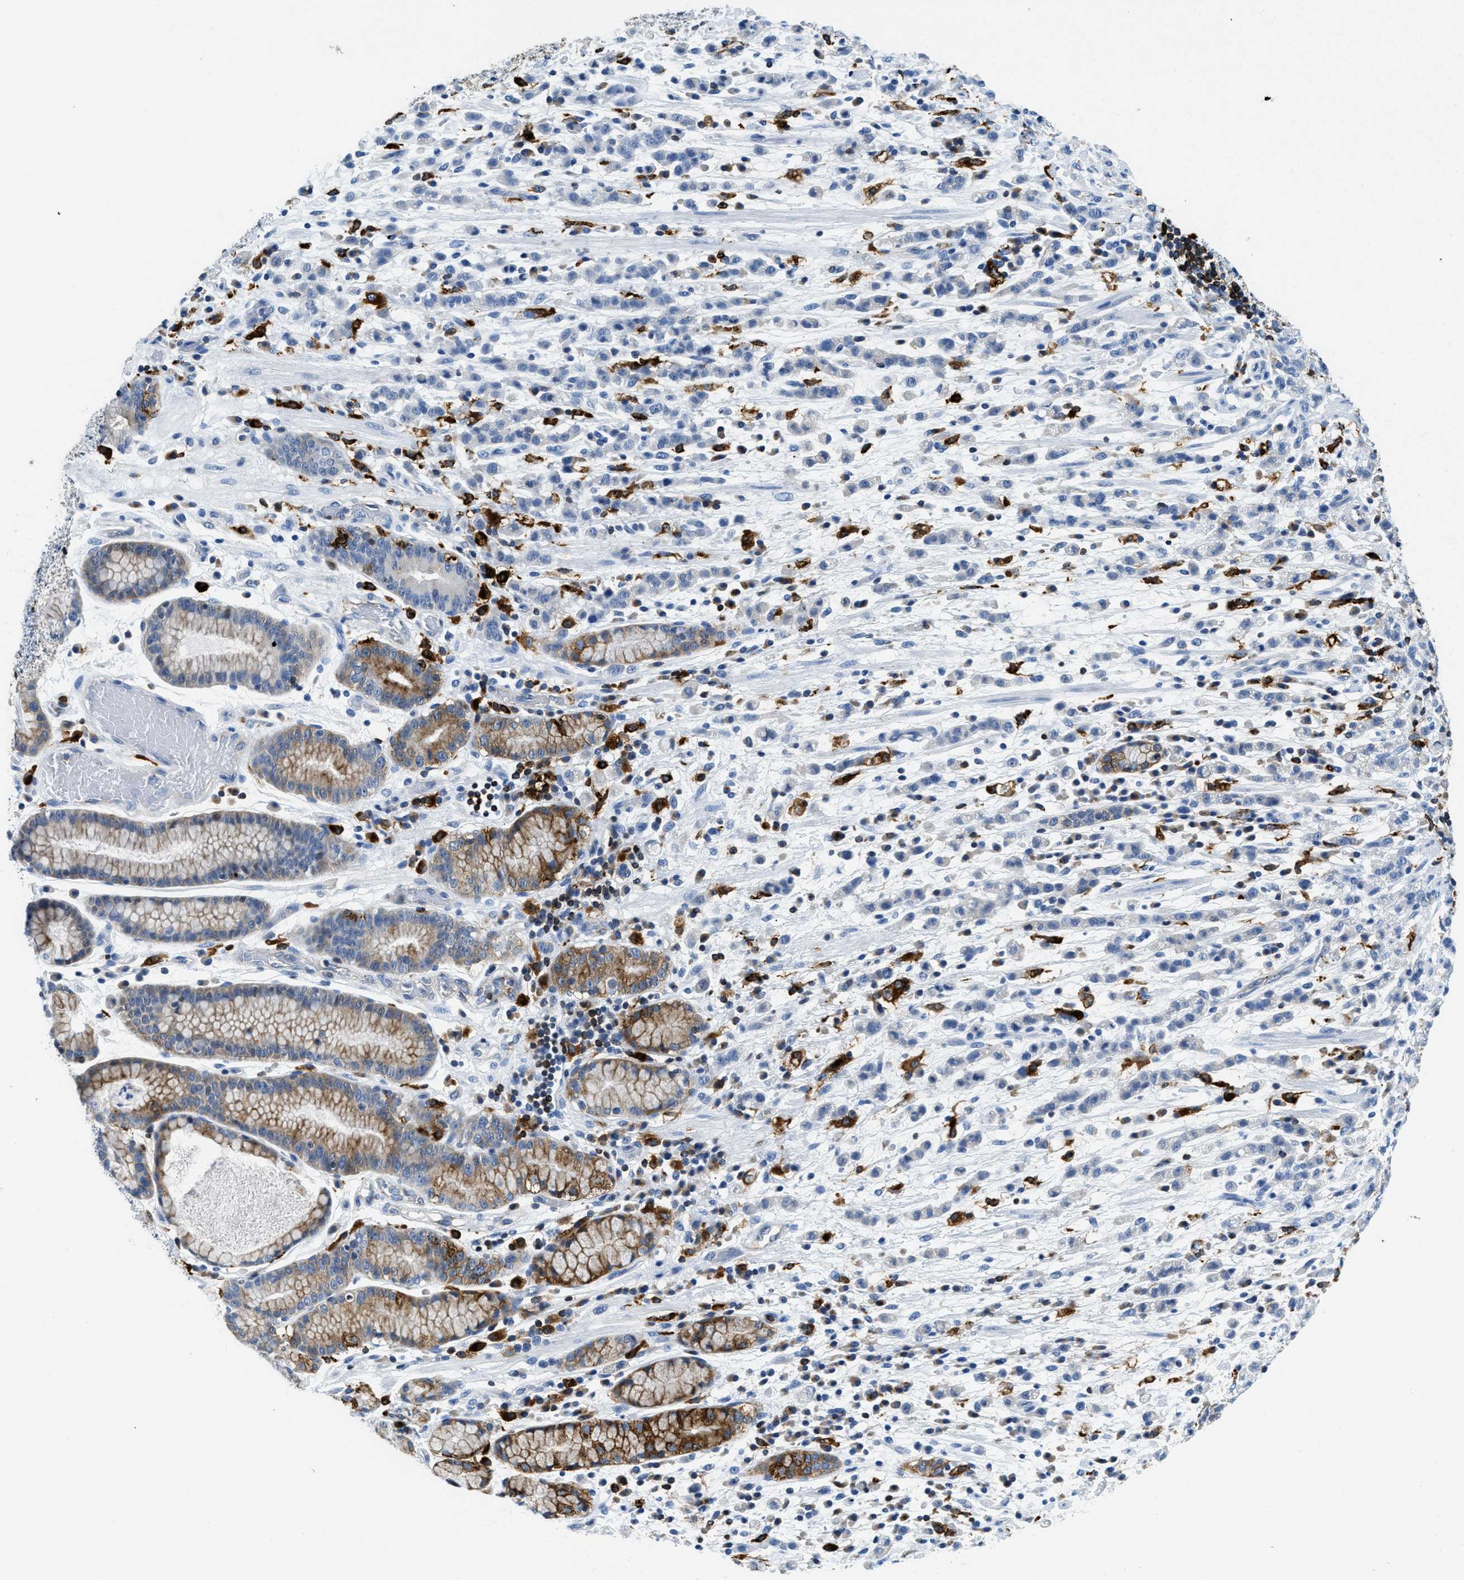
{"staining": {"intensity": "moderate", "quantity": "25%-75%", "location": "cytoplasmic/membranous"}, "tissue": "stomach cancer", "cell_type": "Tumor cells", "image_type": "cancer", "snomed": [{"axis": "morphology", "description": "Adenocarcinoma, NOS"}, {"axis": "topography", "description": "Stomach, lower"}], "caption": "Immunohistochemistry (IHC) image of human stomach adenocarcinoma stained for a protein (brown), which displays medium levels of moderate cytoplasmic/membranous expression in approximately 25%-75% of tumor cells.", "gene": "CD226", "patient": {"sex": "male", "age": 88}}